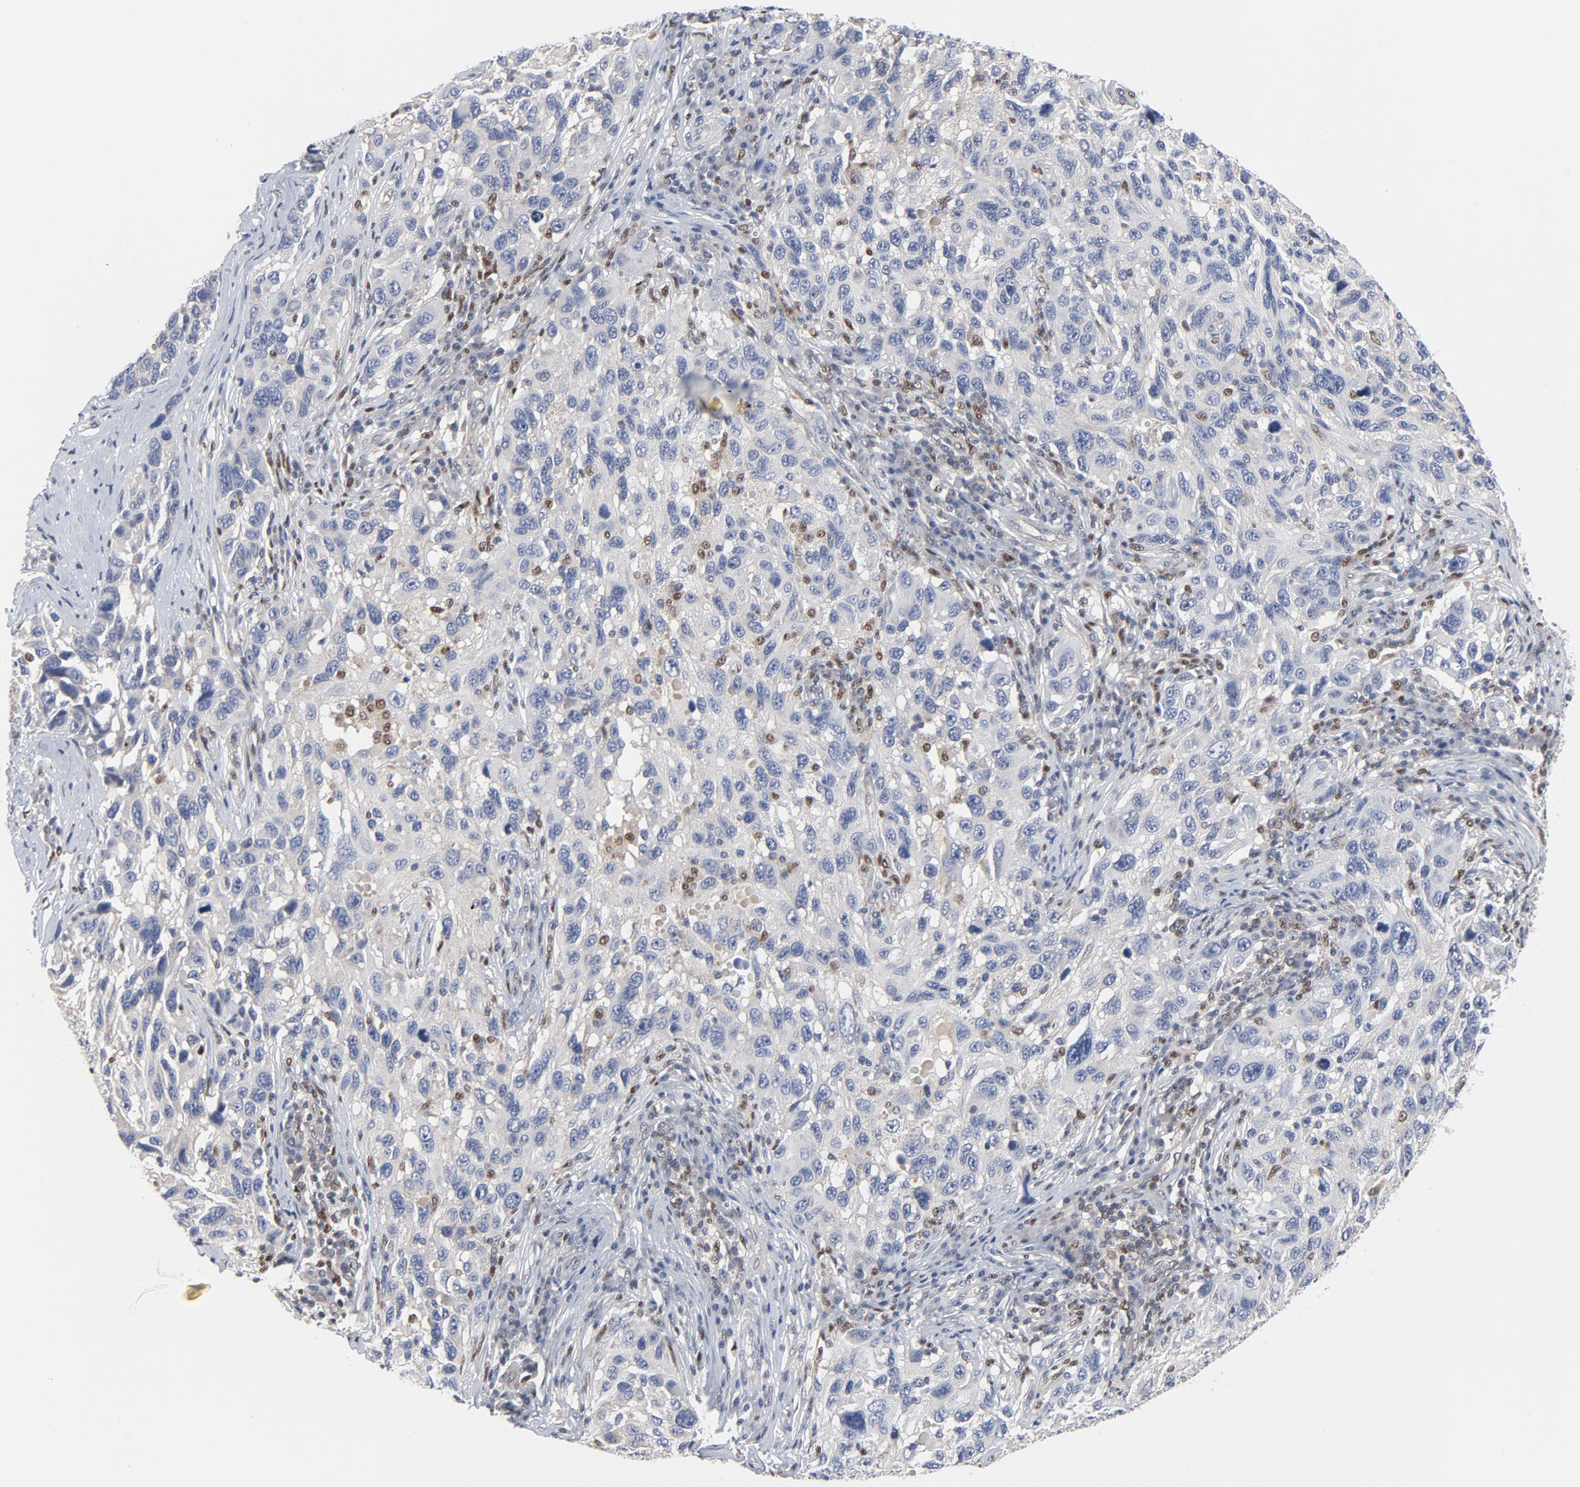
{"staining": {"intensity": "negative", "quantity": "none", "location": "none"}, "tissue": "melanoma", "cell_type": "Tumor cells", "image_type": "cancer", "snomed": [{"axis": "morphology", "description": "Malignant melanoma, NOS"}, {"axis": "topography", "description": "Skin"}], "caption": "Tumor cells show no significant staining in malignant melanoma. (DAB (3,3'-diaminobenzidine) IHC visualized using brightfield microscopy, high magnification).", "gene": "NFKB1", "patient": {"sex": "male", "age": 53}}